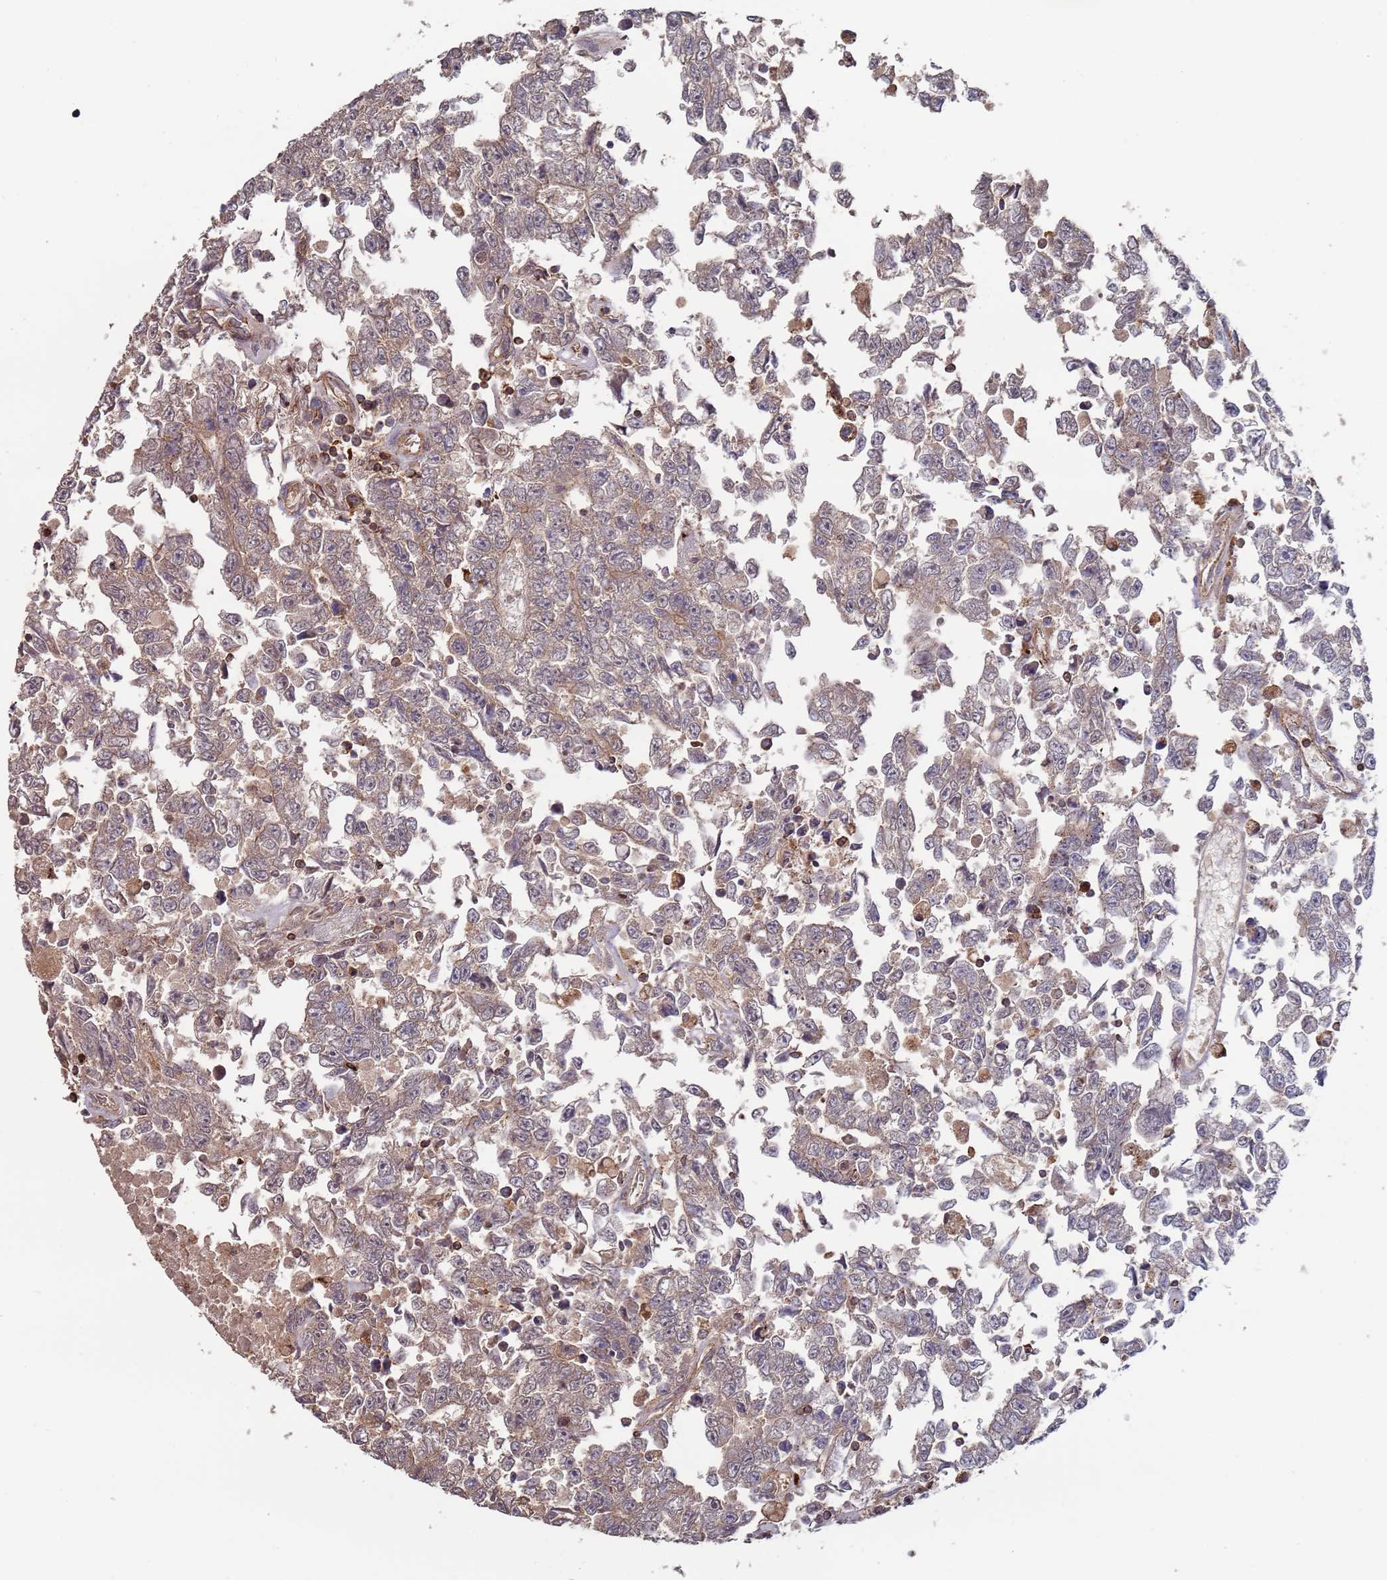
{"staining": {"intensity": "weak", "quantity": "25%-75%", "location": "cytoplasmic/membranous"}, "tissue": "testis cancer", "cell_type": "Tumor cells", "image_type": "cancer", "snomed": [{"axis": "morphology", "description": "Carcinoma, Embryonal, NOS"}, {"axis": "topography", "description": "Testis"}], "caption": "Tumor cells display low levels of weak cytoplasmic/membranous expression in about 25%-75% of cells in embryonal carcinoma (testis). (DAB (3,3'-diaminobenzidine) IHC with brightfield microscopy, high magnification).", "gene": "MALRD1", "patient": {"sex": "male", "age": 25}}